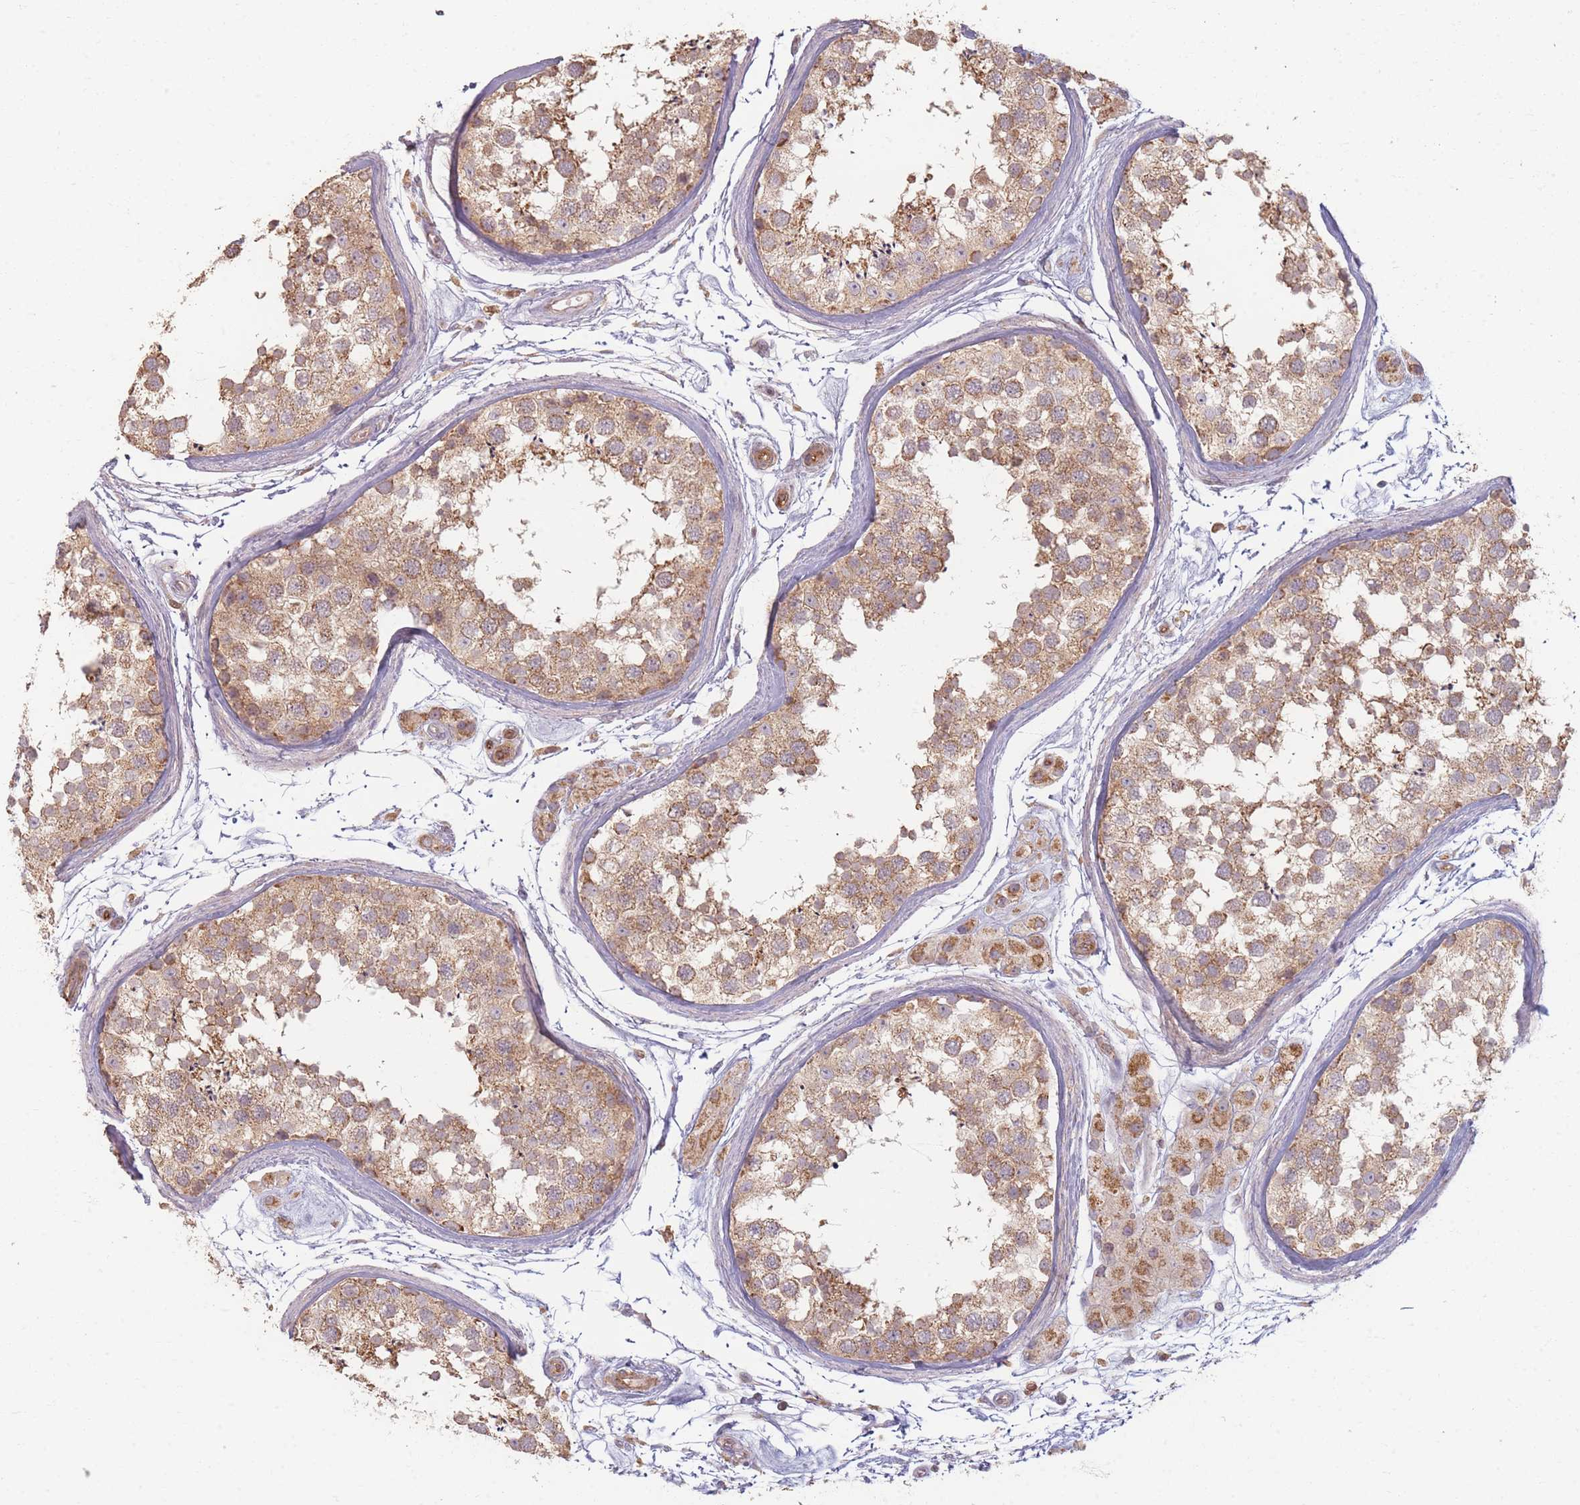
{"staining": {"intensity": "moderate", "quantity": ">75%", "location": "cytoplasmic/membranous"}, "tissue": "testis", "cell_type": "Cells in seminiferous ducts", "image_type": "normal", "snomed": [{"axis": "morphology", "description": "Normal tissue, NOS"}, {"axis": "topography", "description": "Testis"}], "caption": "Cells in seminiferous ducts exhibit medium levels of moderate cytoplasmic/membranous staining in approximately >75% of cells in normal testis.", "gene": "MRPS6", "patient": {"sex": "male", "age": 56}}